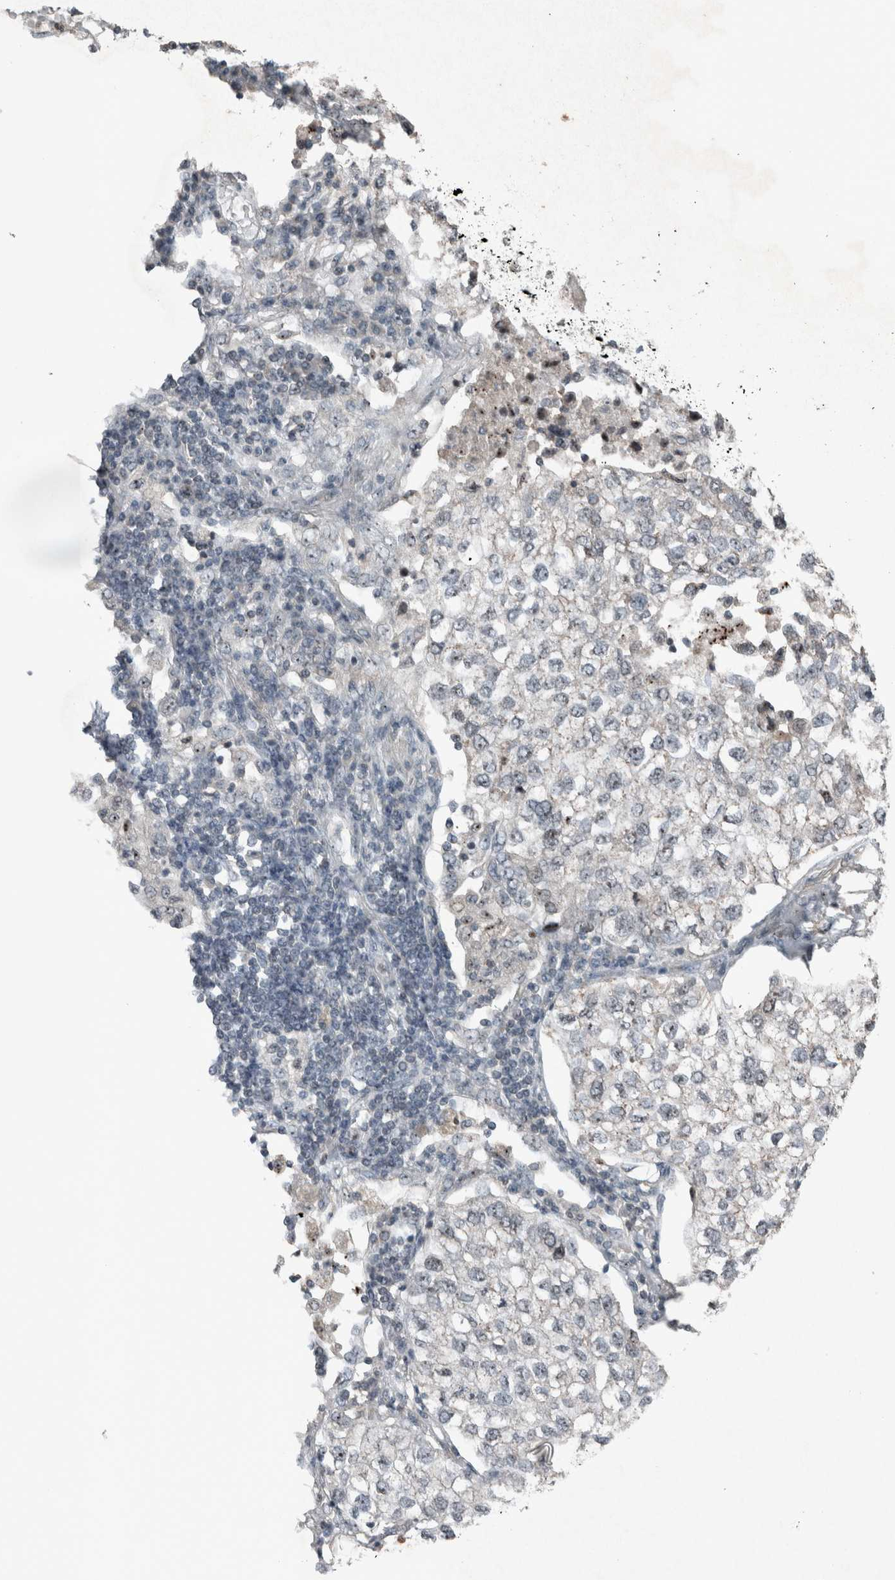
{"staining": {"intensity": "negative", "quantity": "none", "location": "none"}, "tissue": "lung cancer", "cell_type": "Tumor cells", "image_type": "cancer", "snomed": [{"axis": "morphology", "description": "Adenocarcinoma, NOS"}, {"axis": "topography", "description": "Lung"}], "caption": "DAB (3,3'-diaminobenzidine) immunohistochemical staining of lung adenocarcinoma shows no significant expression in tumor cells.", "gene": "RPF1", "patient": {"sex": "male", "age": 63}}